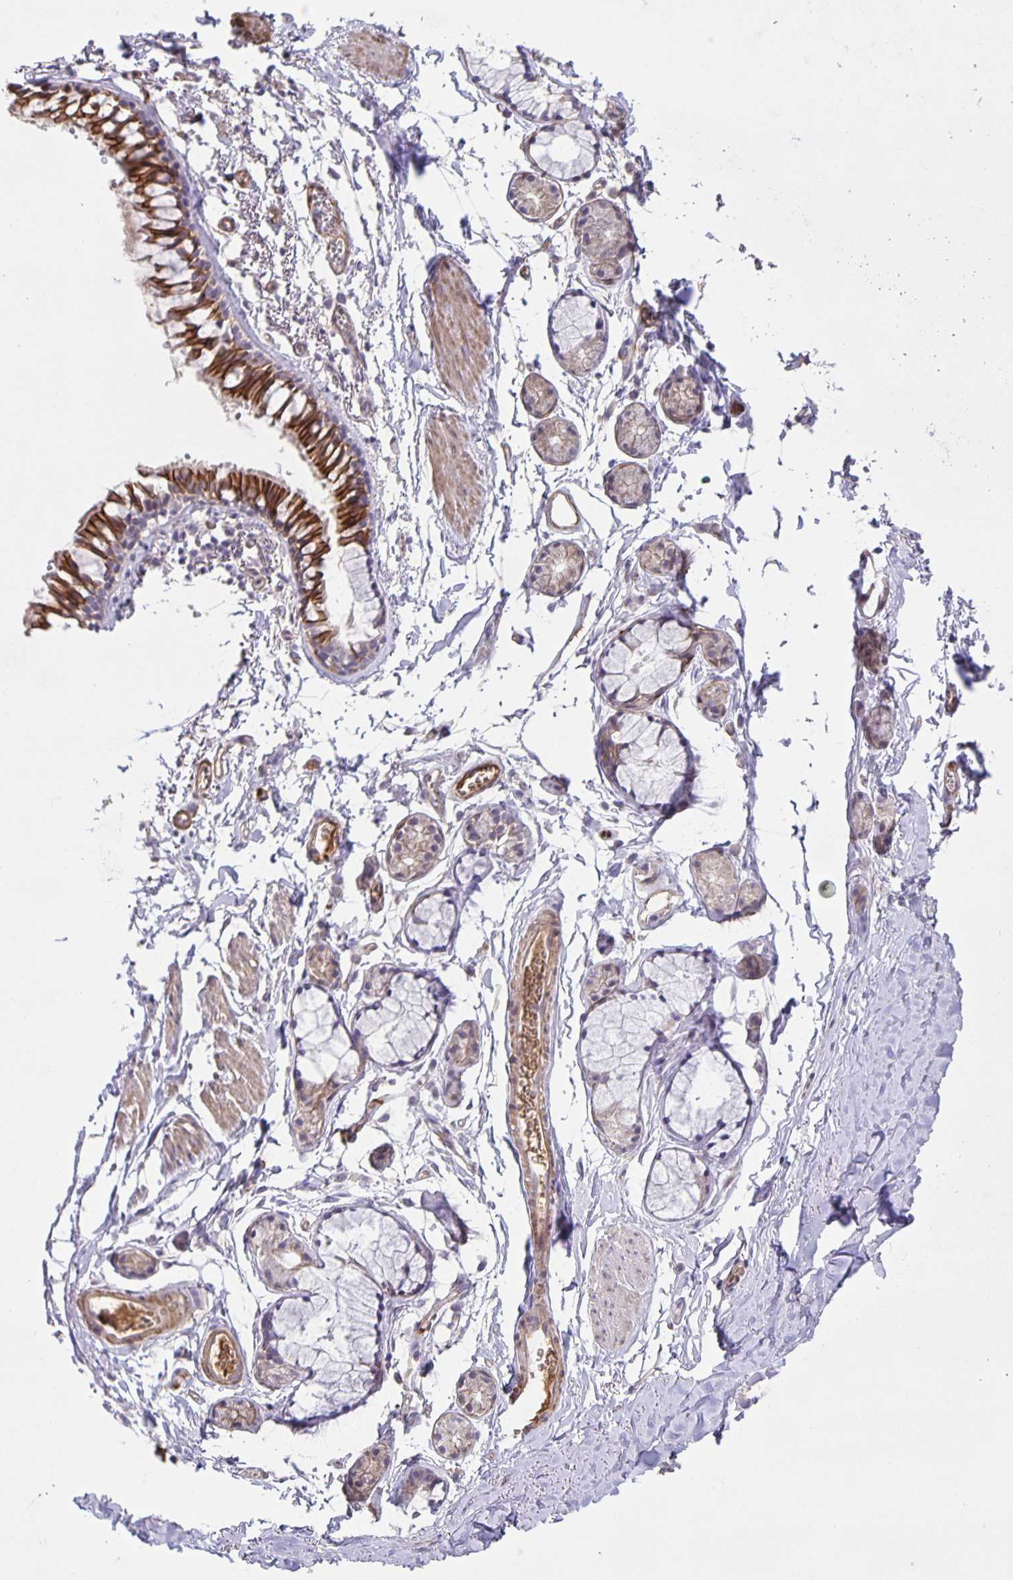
{"staining": {"intensity": "negative", "quantity": "none", "location": "none"}, "tissue": "adipose tissue", "cell_type": "Adipocytes", "image_type": "normal", "snomed": [{"axis": "morphology", "description": "Normal tissue, NOS"}, {"axis": "topography", "description": "Cartilage tissue"}, {"axis": "topography", "description": "Bronchus"}, {"axis": "topography", "description": "Peripheral nerve tissue"}], "caption": "High magnification brightfield microscopy of benign adipose tissue stained with DAB (3,3'-diaminobenzidine) (brown) and counterstained with hematoxylin (blue): adipocytes show no significant positivity. (DAB immunohistochemistry (IHC), high magnification).", "gene": "SRCIN1", "patient": {"sex": "female", "age": 59}}